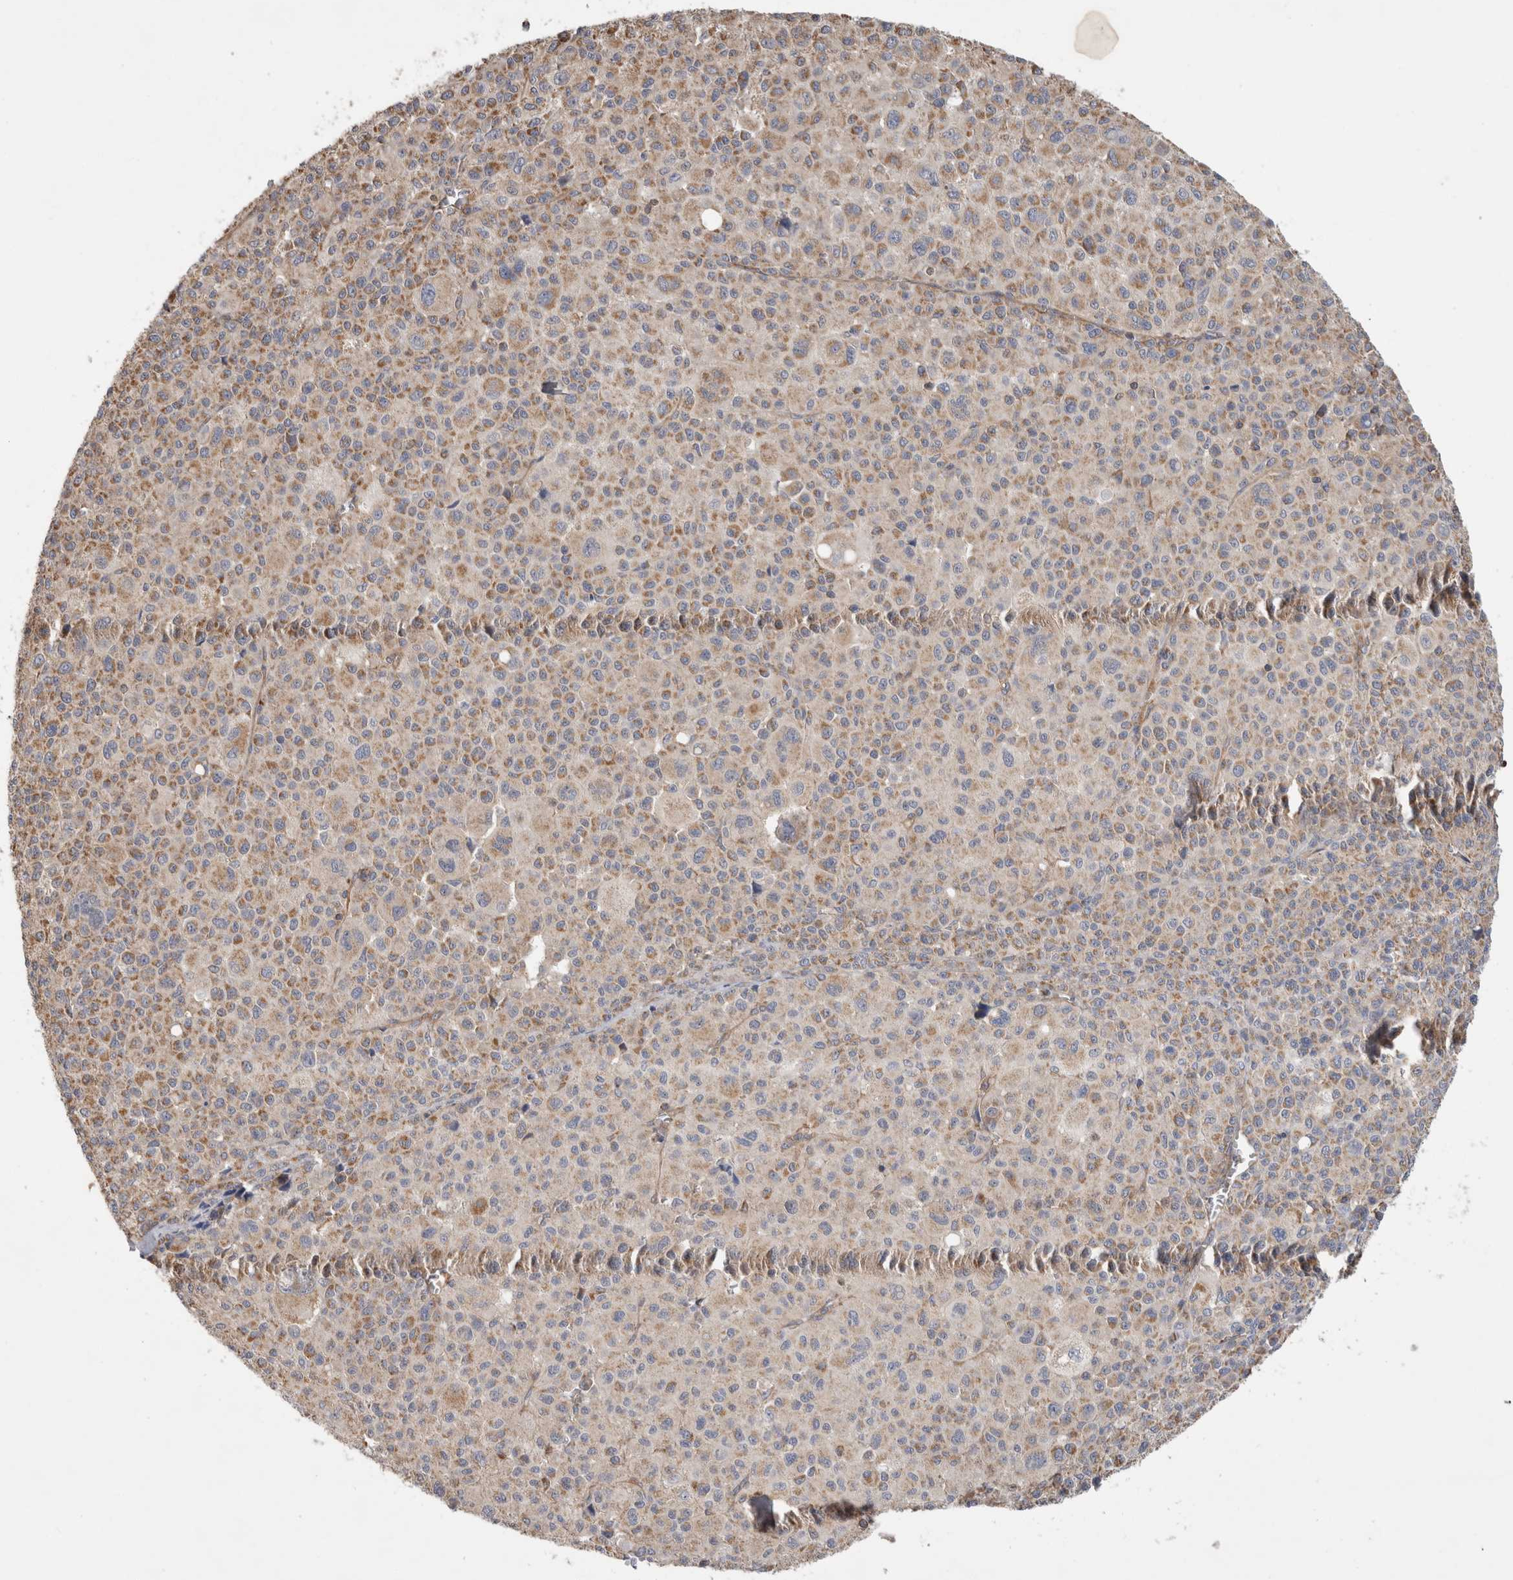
{"staining": {"intensity": "weak", "quantity": ">75%", "location": "cytoplasmic/membranous"}, "tissue": "melanoma", "cell_type": "Tumor cells", "image_type": "cancer", "snomed": [{"axis": "morphology", "description": "Malignant melanoma, Metastatic site"}, {"axis": "topography", "description": "Skin"}], "caption": "An immunohistochemistry (IHC) micrograph of neoplastic tissue is shown. Protein staining in brown shows weak cytoplasmic/membranous positivity in malignant melanoma (metastatic site) within tumor cells.", "gene": "SFXN2", "patient": {"sex": "female", "age": 74}}